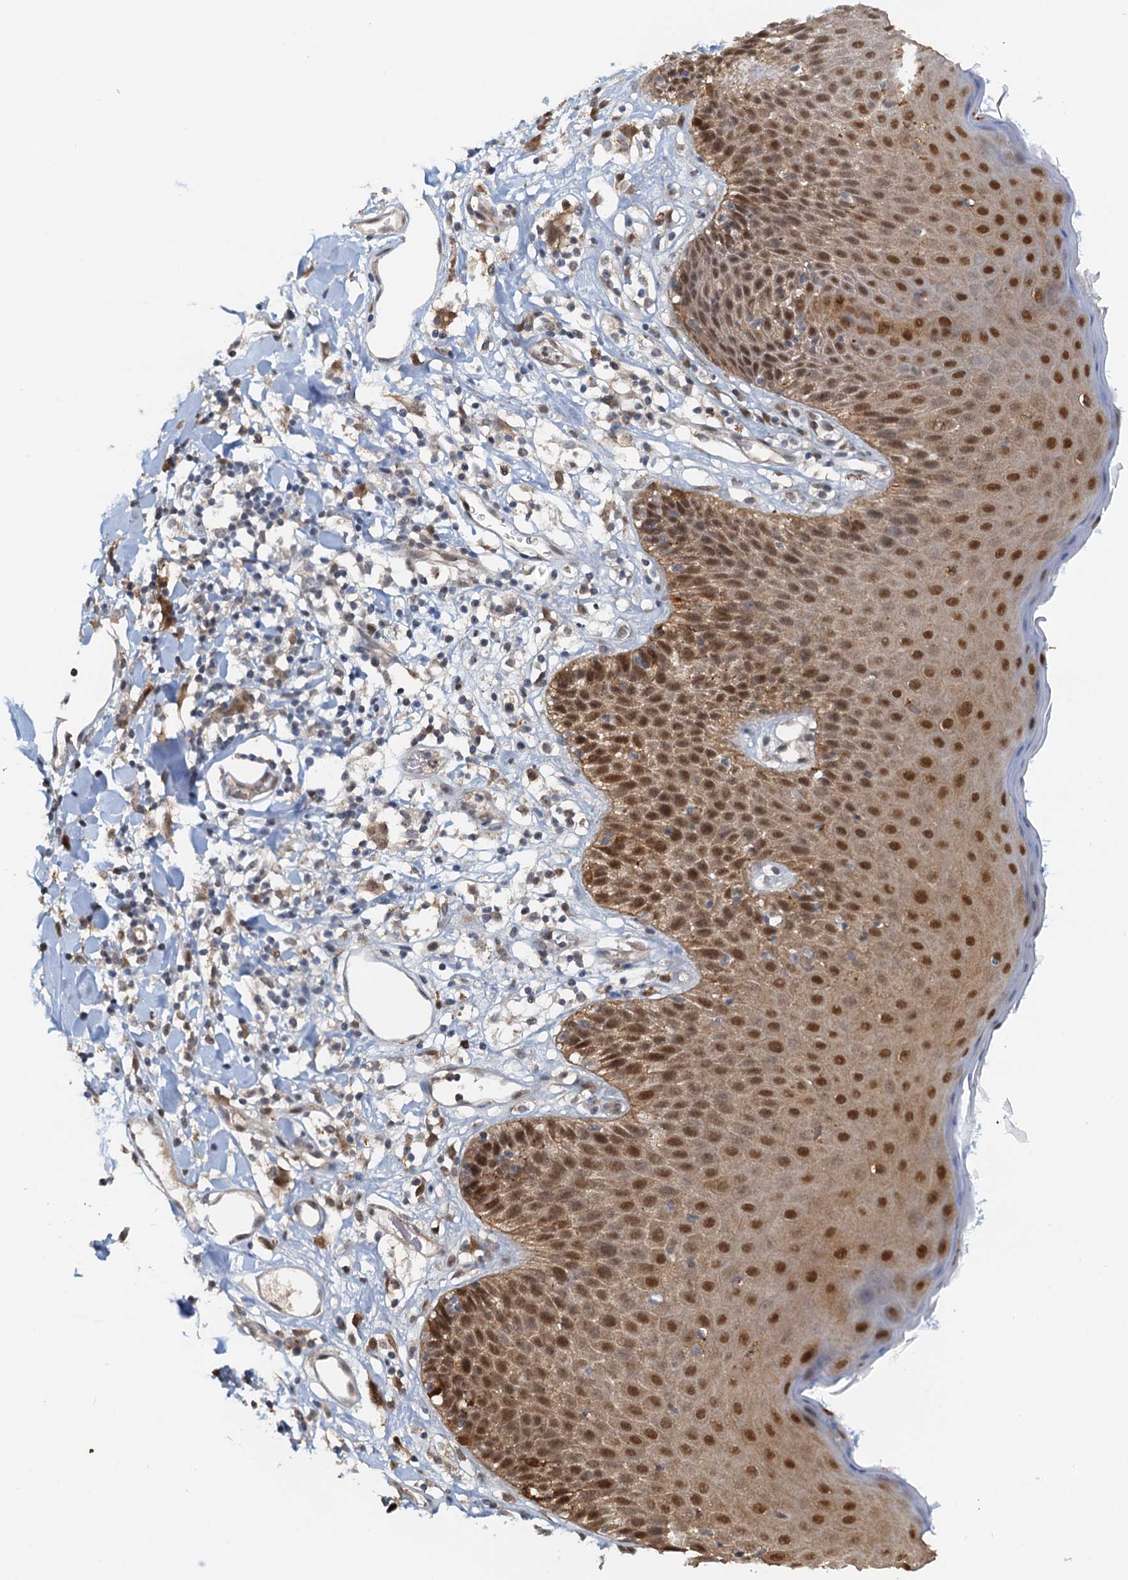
{"staining": {"intensity": "strong", "quantity": ">75%", "location": "cytoplasmic/membranous,nuclear"}, "tissue": "skin", "cell_type": "Epidermal cells", "image_type": "normal", "snomed": [{"axis": "morphology", "description": "Normal tissue, NOS"}, {"axis": "topography", "description": "Vulva"}], "caption": "High-magnification brightfield microscopy of unremarkable skin stained with DAB (3,3'-diaminobenzidine) (brown) and counterstained with hematoxylin (blue). epidermal cells exhibit strong cytoplasmic/membranous,nuclear positivity is appreciated in about>75% of cells. The staining was performed using DAB to visualize the protein expression in brown, while the nuclei were stained in blue with hematoxylin (Magnification: 20x).", "gene": "SPINDOC", "patient": {"sex": "female", "age": 68}}